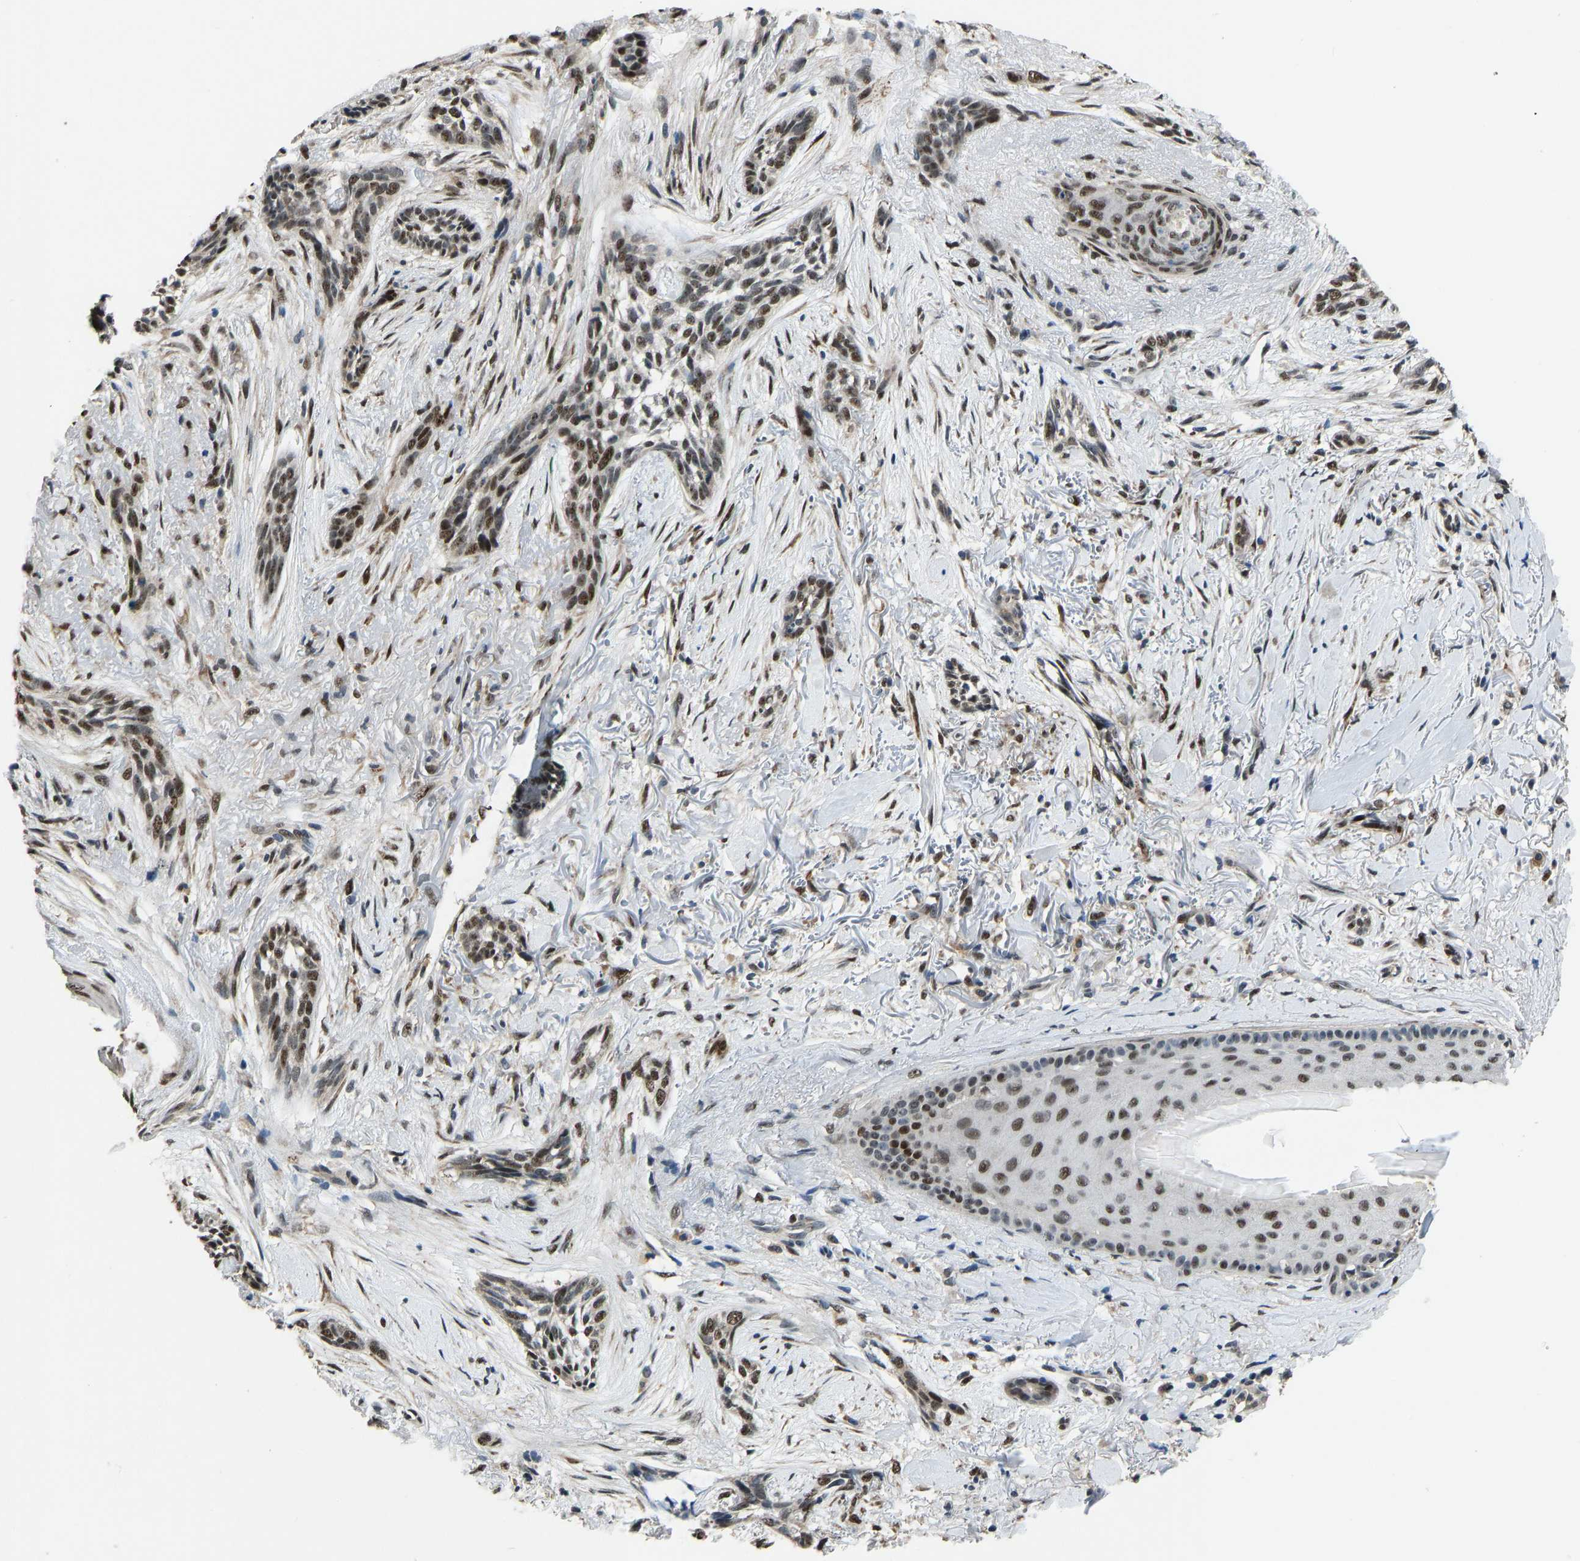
{"staining": {"intensity": "moderate", "quantity": ">75%", "location": "nuclear"}, "tissue": "skin cancer", "cell_type": "Tumor cells", "image_type": "cancer", "snomed": [{"axis": "morphology", "description": "Basal cell carcinoma"}, {"axis": "topography", "description": "Skin"}], "caption": "Immunohistochemistry (IHC) image of skin cancer stained for a protein (brown), which demonstrates medium levels of moderate nuclear expression in approximately >75% of tumor cells.", "gene": "FOS", "patient": {"sex": "female", "age": 88}}